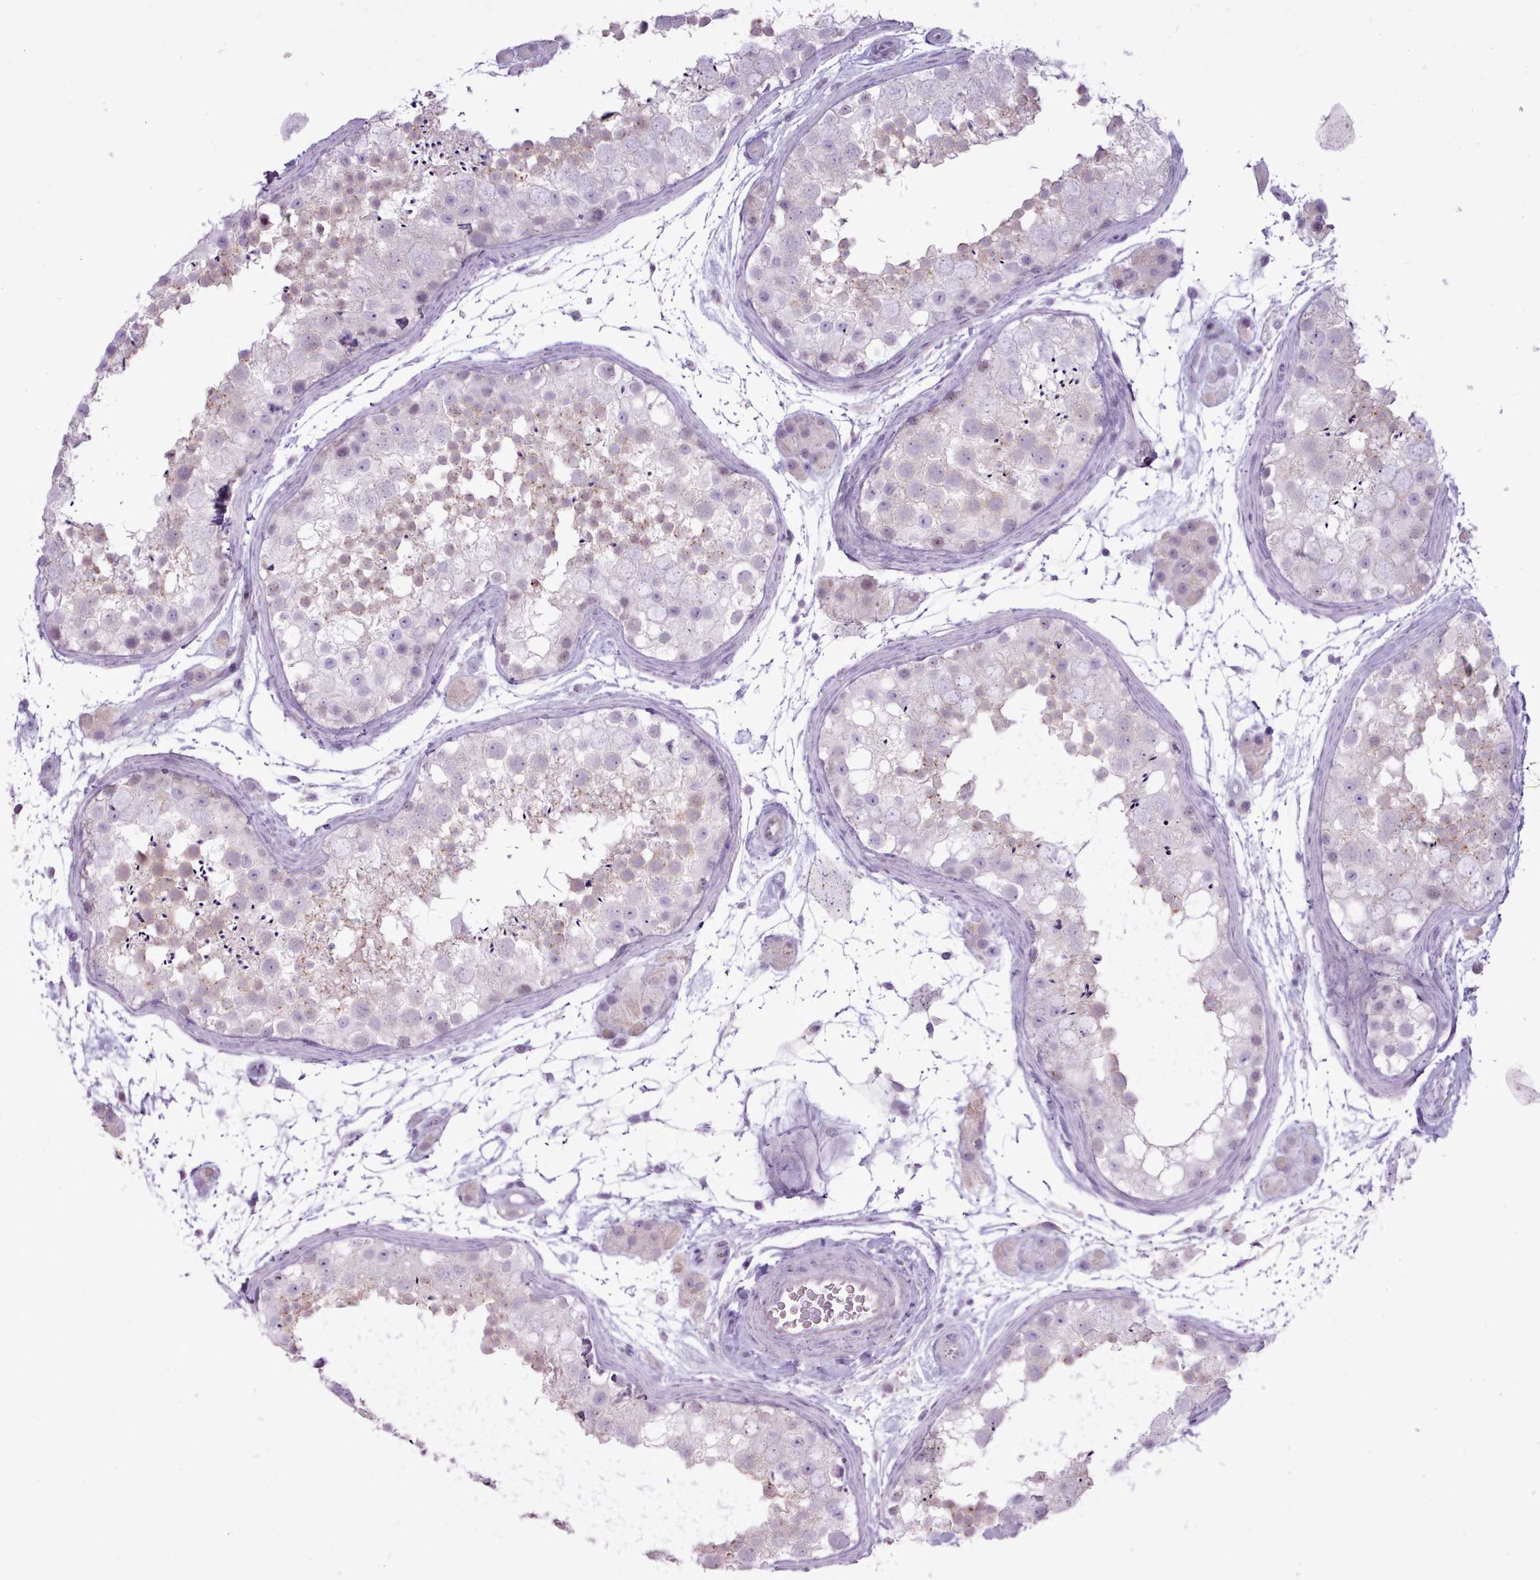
{"staining": {"intensity": "weak", "quantity": "25%-75%", "location": "cytoplasmic/membranous"}, "tissue": "testis", "cell_type": "Cells in seminiferous ducts", "image_type": "normal", "snomed": [{"axis": "morphology", "description": "Normal tissue, NOS"}, {"axis": "topography", "description": "Testis"}], "caption": "The histopathology image reveals immunohistochemical staining of unremarkable testis. There is weak cytoplasmic/membranous expression is seen in about 25%-75% of cells in seminiferous ducts.", "gene": "BDKRB2", "patient": {"sex": "male", "age": 41}}